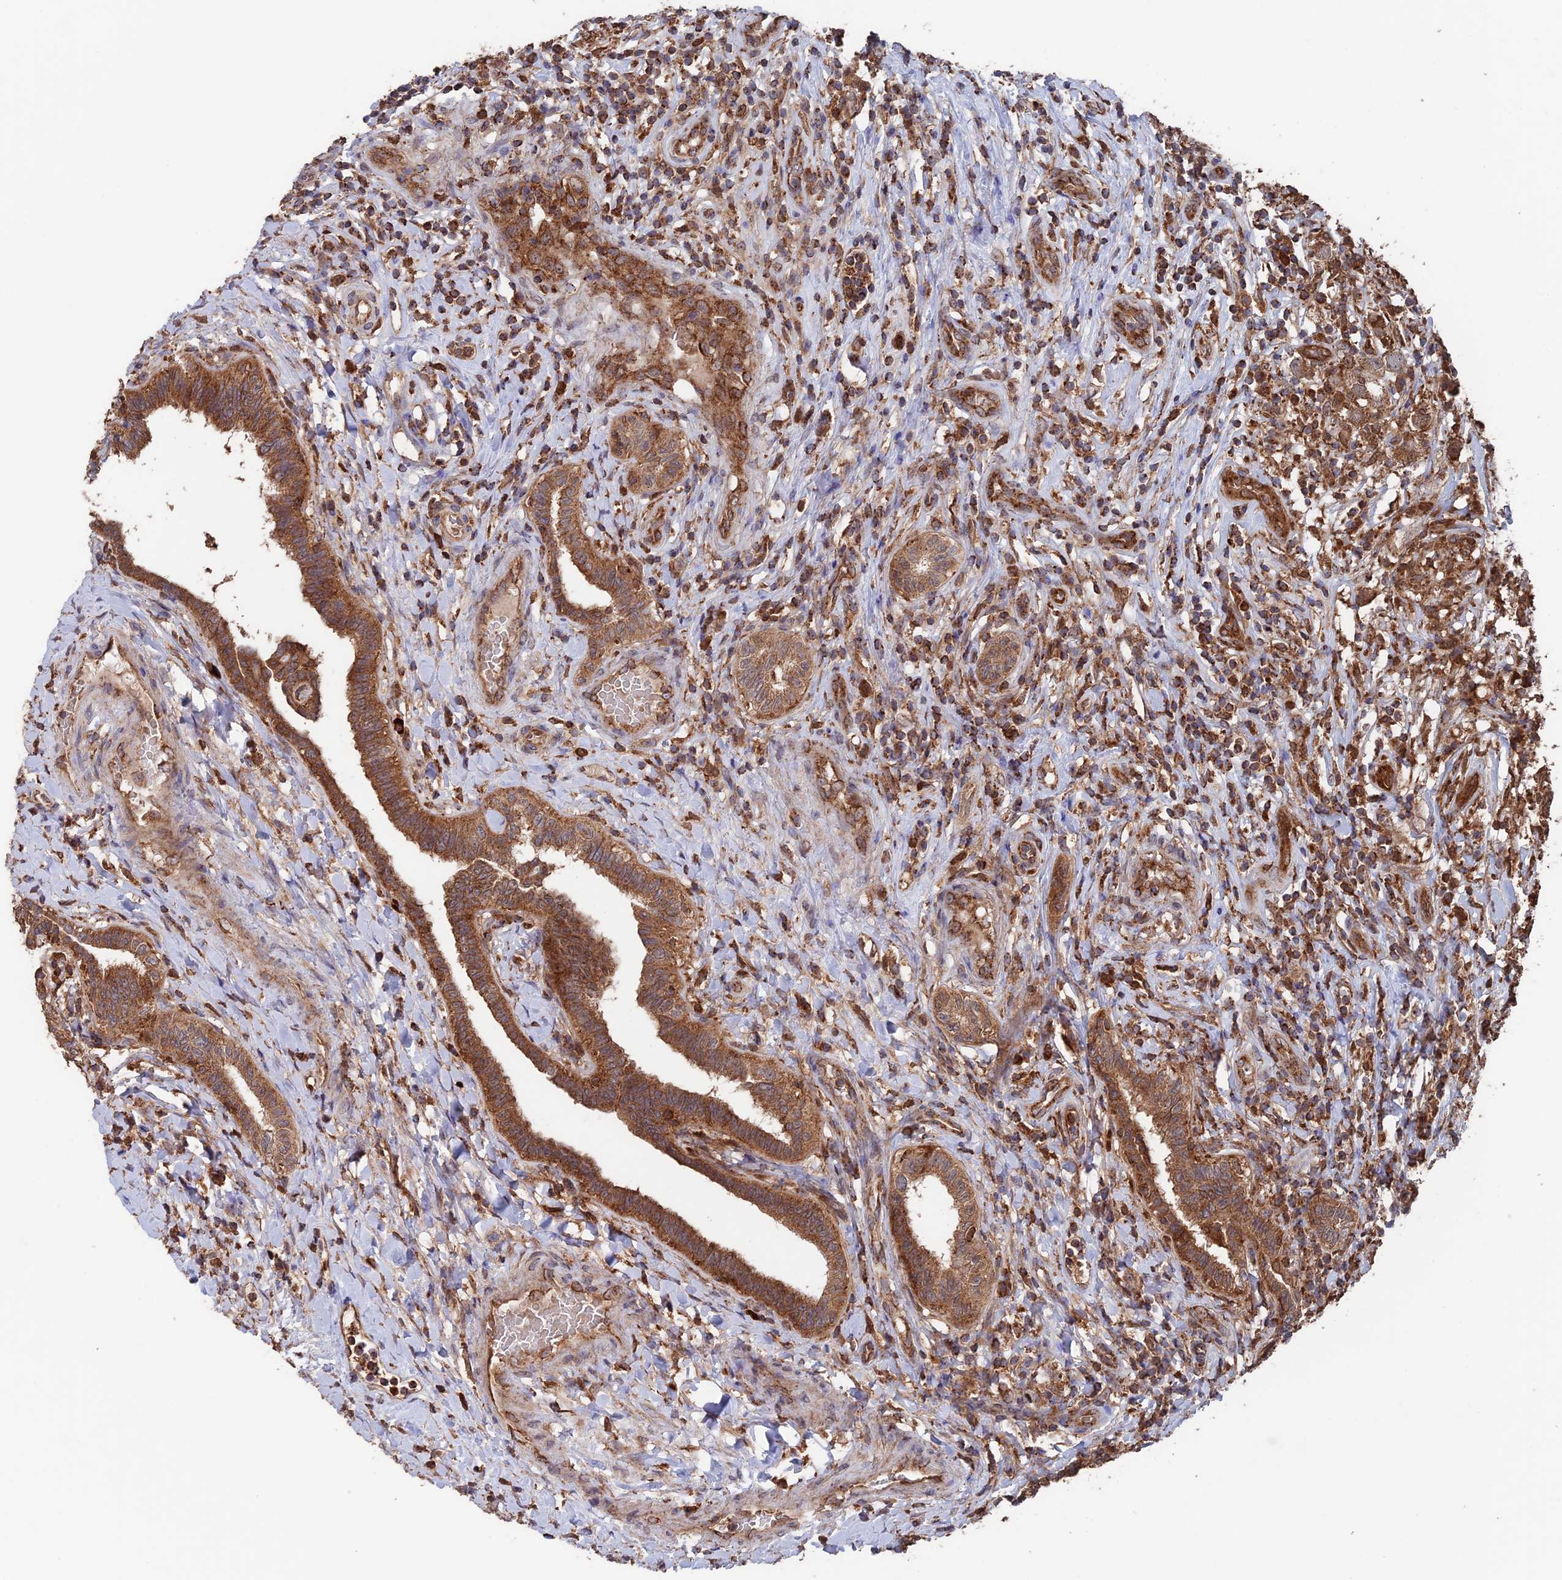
{"staining": {"intensity": "moderate", "quantity": ">75%", "location": "cytoplasmic/membranous"}, "tissue": "testis cancer", "cell_type": "Tumor cells", "image_type": "cancer", "snomed": [{"axis": "morphology", "description": "Seminoma, NOS"}, {"axis": "topography", "description": "Testis"}], "caption": "Approximately >75% of tumor cells in human testis cancer demonstrate moderate cytoplasmic/membranous protein staining as visualized by brown immunohistochemical staining.", "gene": "DTYMK", "patient": {"sex": "male", "age": 49}}